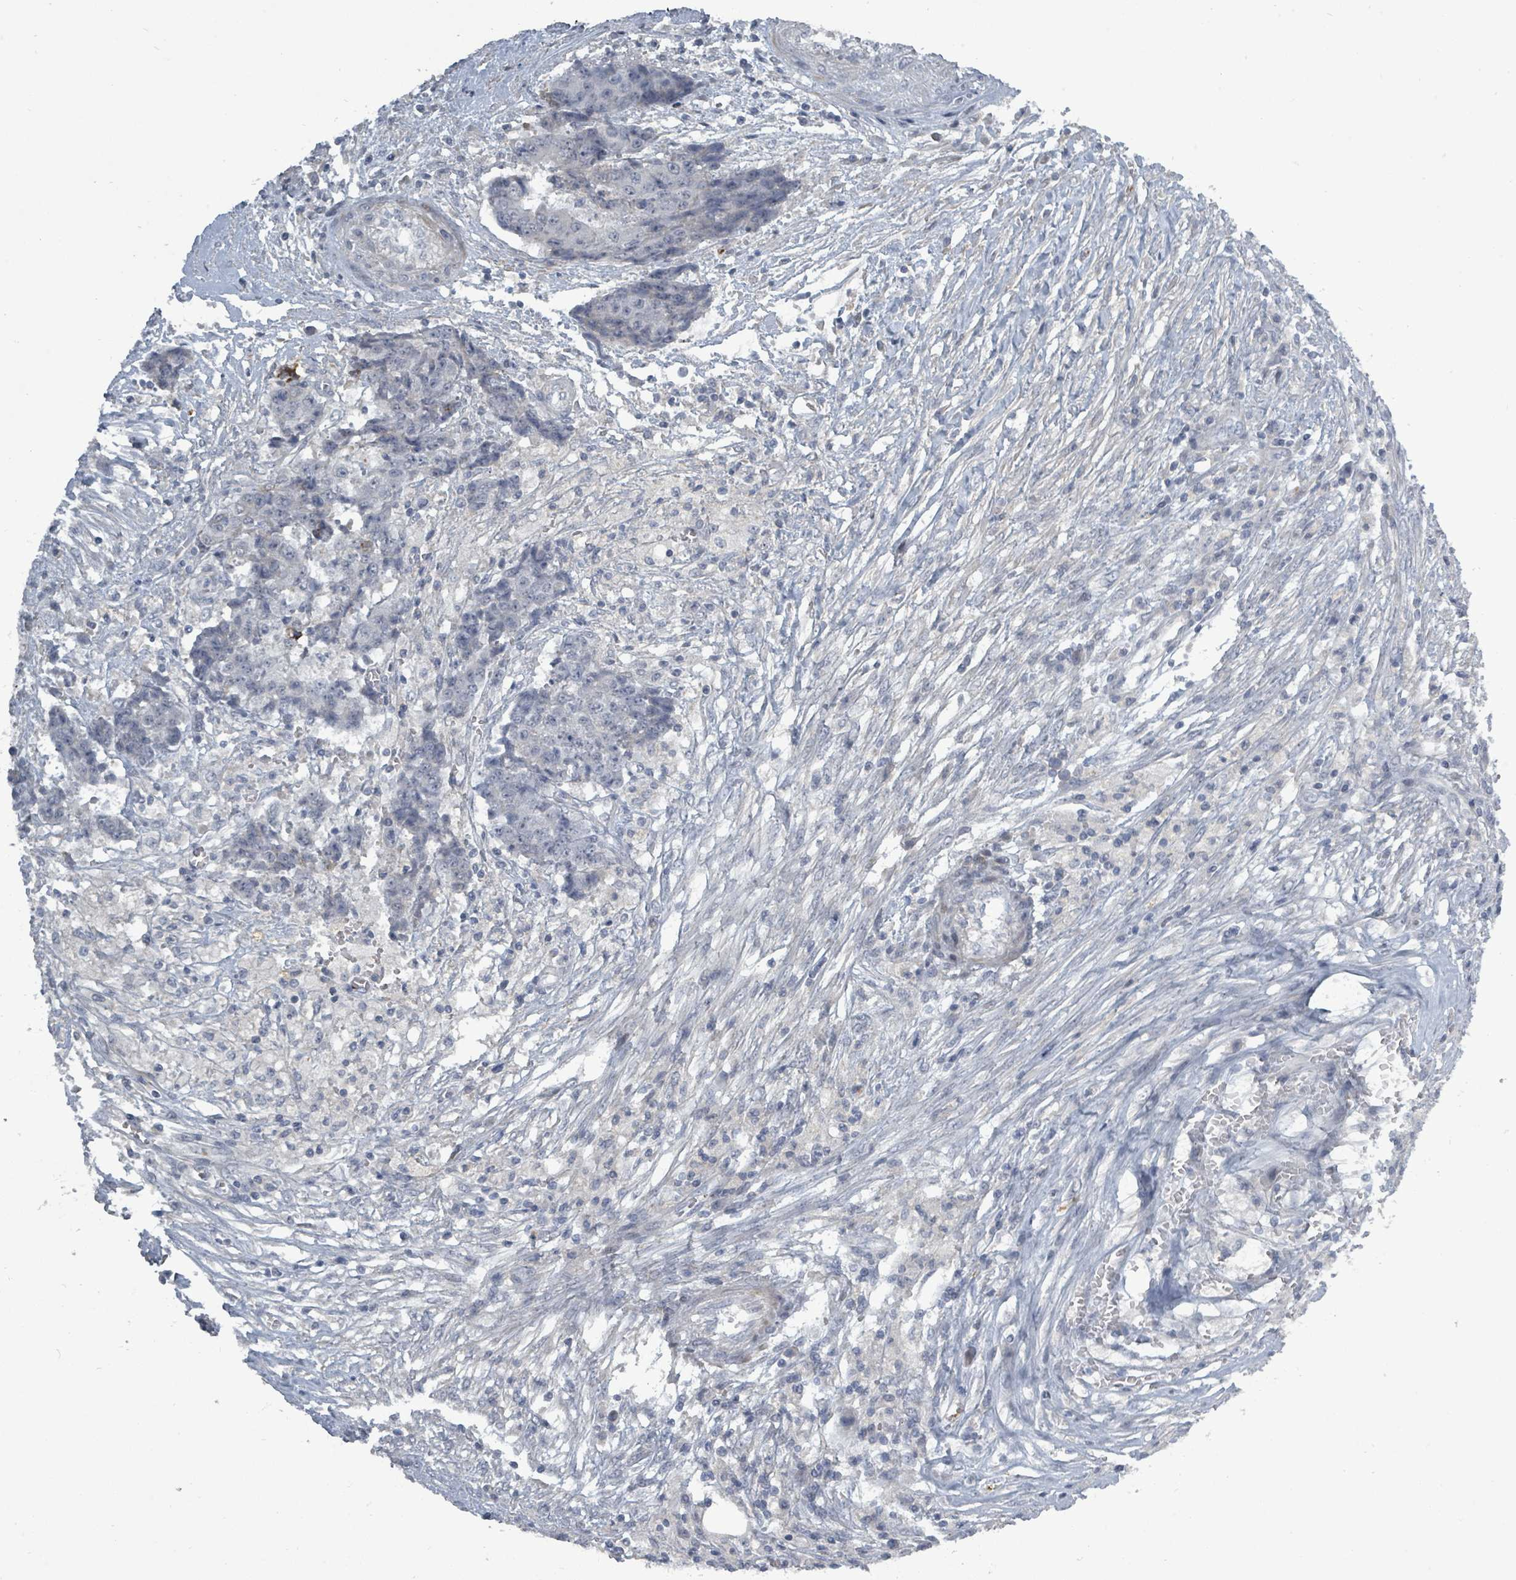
{"staining": {"intensity": "negative", "quantity": "none", "location": "none"}, "tissue": "ovarian cancer", "cell_type": "Tumor cells", "image_type": "cancer", "snomed": [{"axis": "morphology", "description": "Carcinoma, endometroid"}, {"axis": "topography", "description": "Ovary"}], "caption": "A histopathology image of ovarian cancer (endometroid carcinoma) stained for a protein exhibits no brown staining in tumor cells.", "gene": "LEFTY2", "patient": {"sex": "female", "age": 42}}